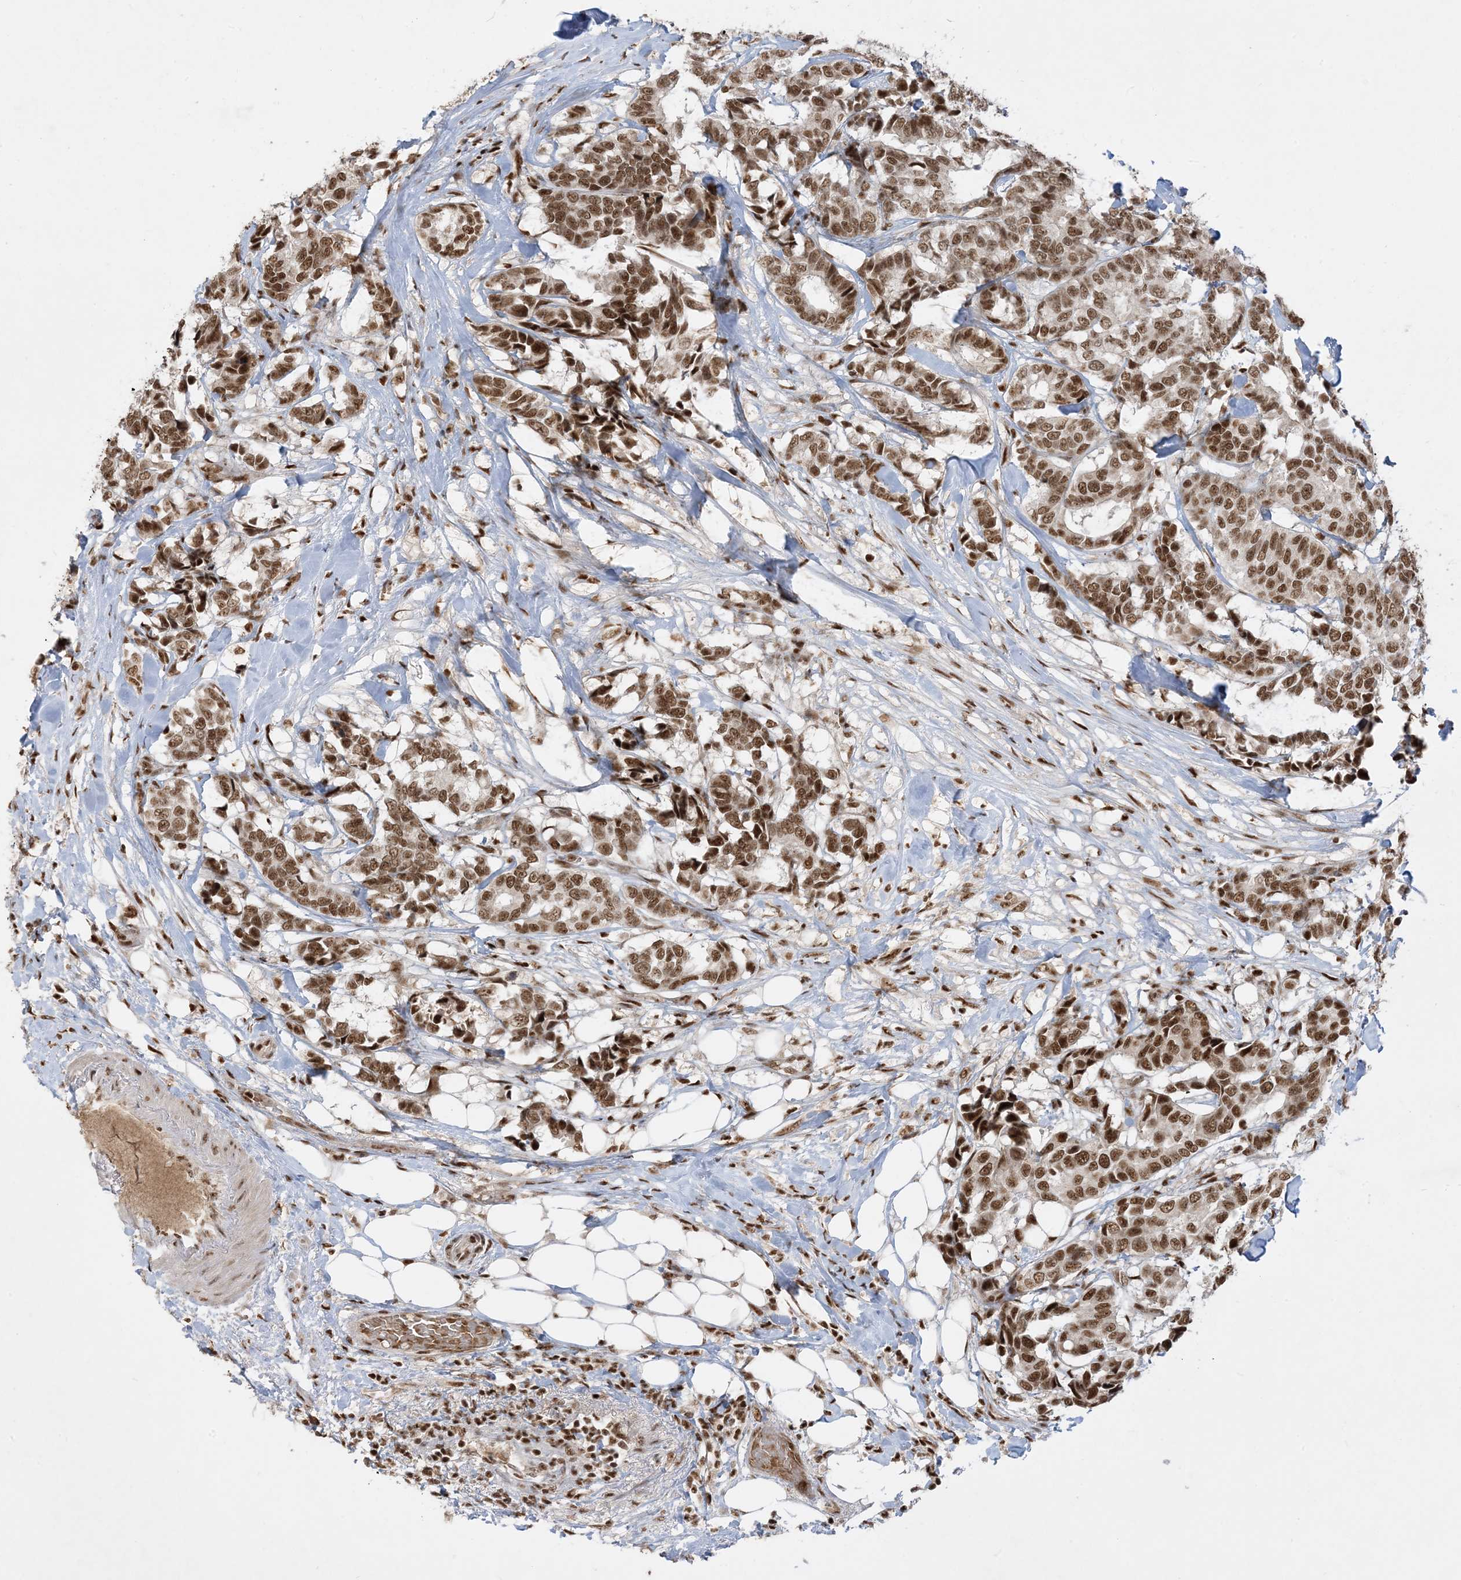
{"staining": {"intensity": "moderate", "quantity": ">75%", "location": "nuclear"}, "tissue": "breast cancer", "cell_type": "Tumor cells", "image_type": "cancer", "snomed": [{"axis": "morphology", "description": "Duct carcinoma"}, {"axis": "topography", "description": "Breast"}], "caption": "This histopathology image displays breast cancer stained with immunohistochemistry (IHC) to label a protein in brown. The nuclear of tumor cells show moderate positivity for the protein. Nuclei are counter-stained blue.", "gene": "PPIL2", "patient": {"sex": "female", "age": 87}}